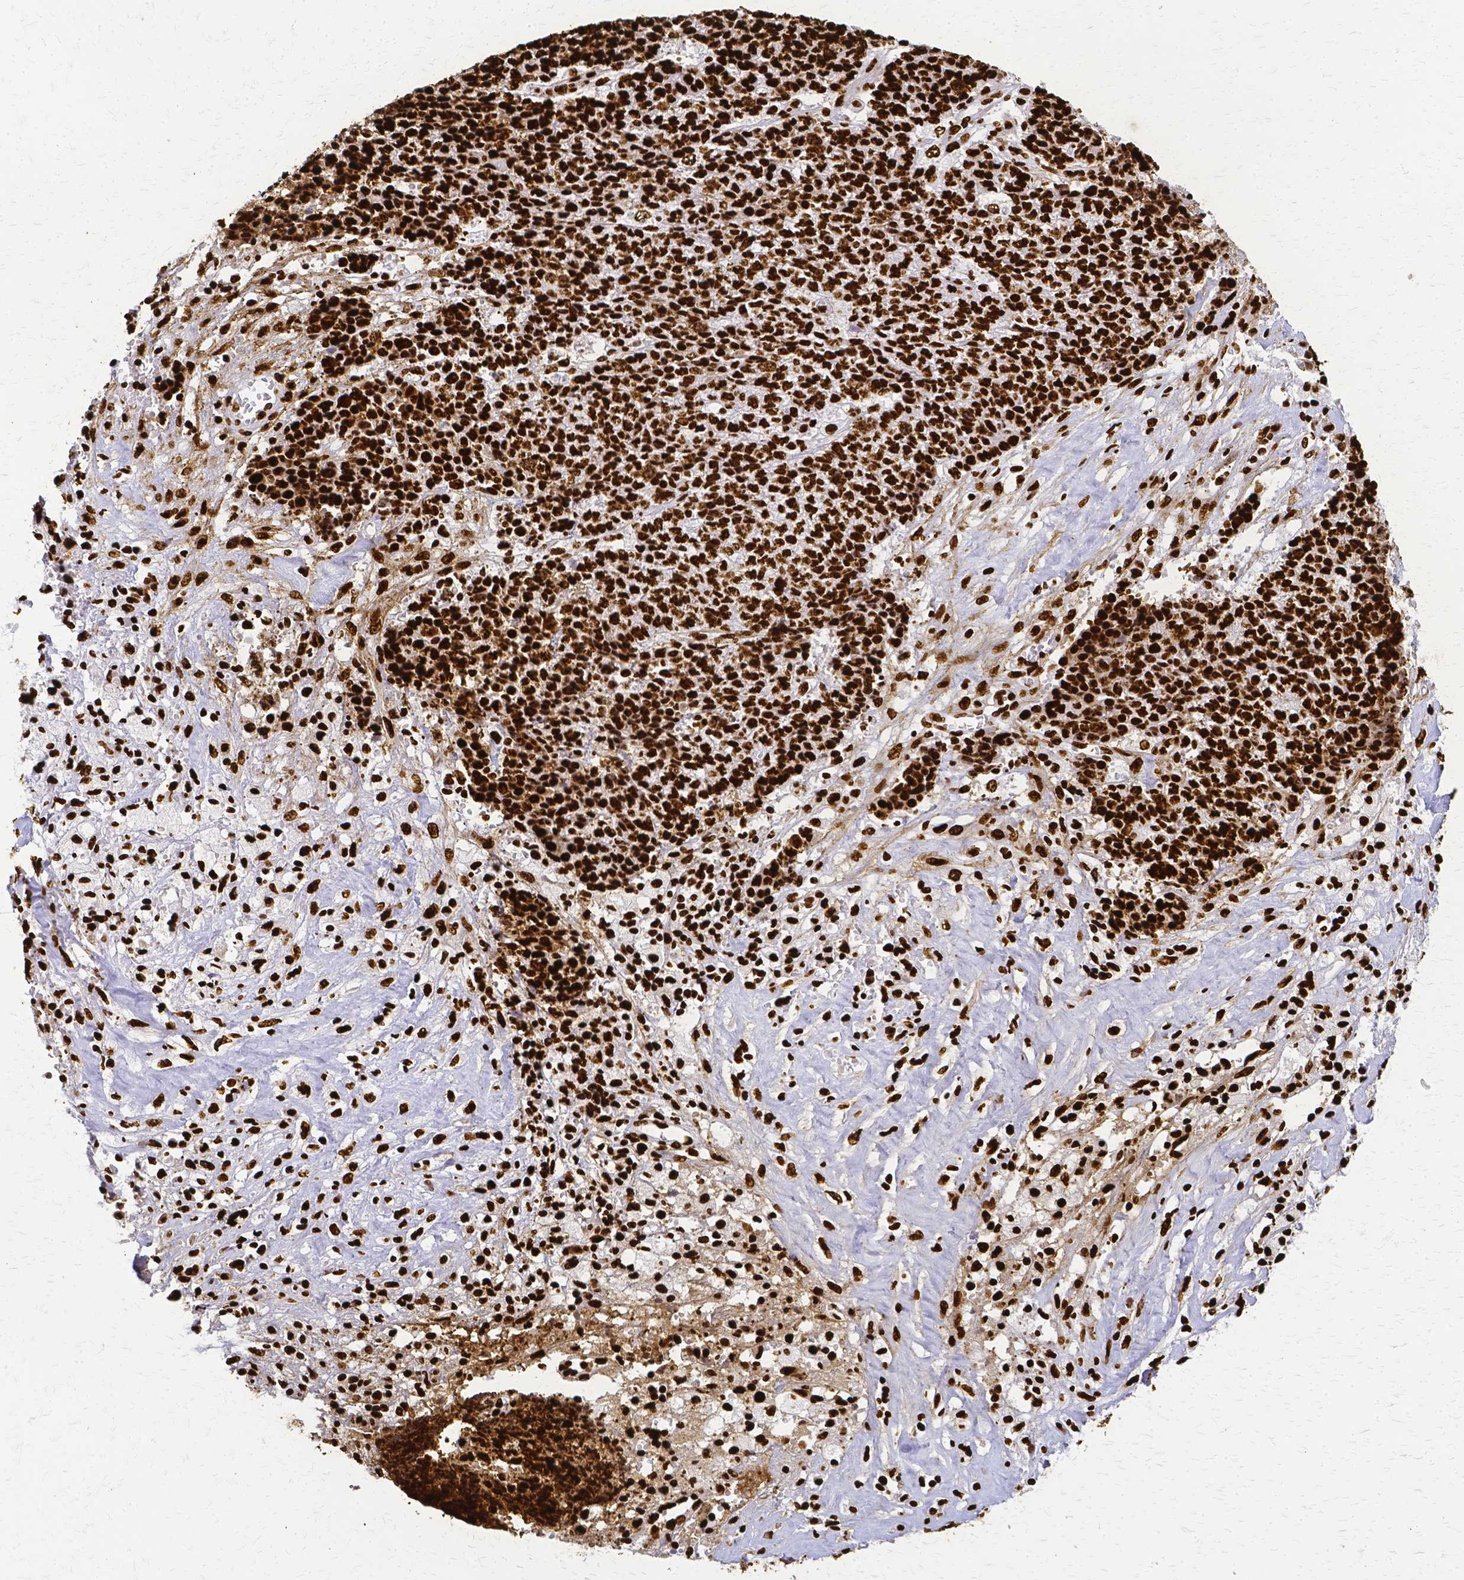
{"staining": {"intensity": "strong", "quantity": ">75%", "location": "nuclear"}, "tissue": "ovarian cancer", "cell_type": "Tumor cells", "image_type": "cancer", "snomed": [{"axis": "morphology", "description": "Carcinoma, endometroid"}, {"axis": "topography", "description": "Ovary"}], "caption": "A high amount of strong nuclear positivity is appreciated in approximately >75% of tumor cells in ovarian endometroid carcinoma tissue.", "gene": "SFPQ", "patient": {"sex": "female", "age": 42}}